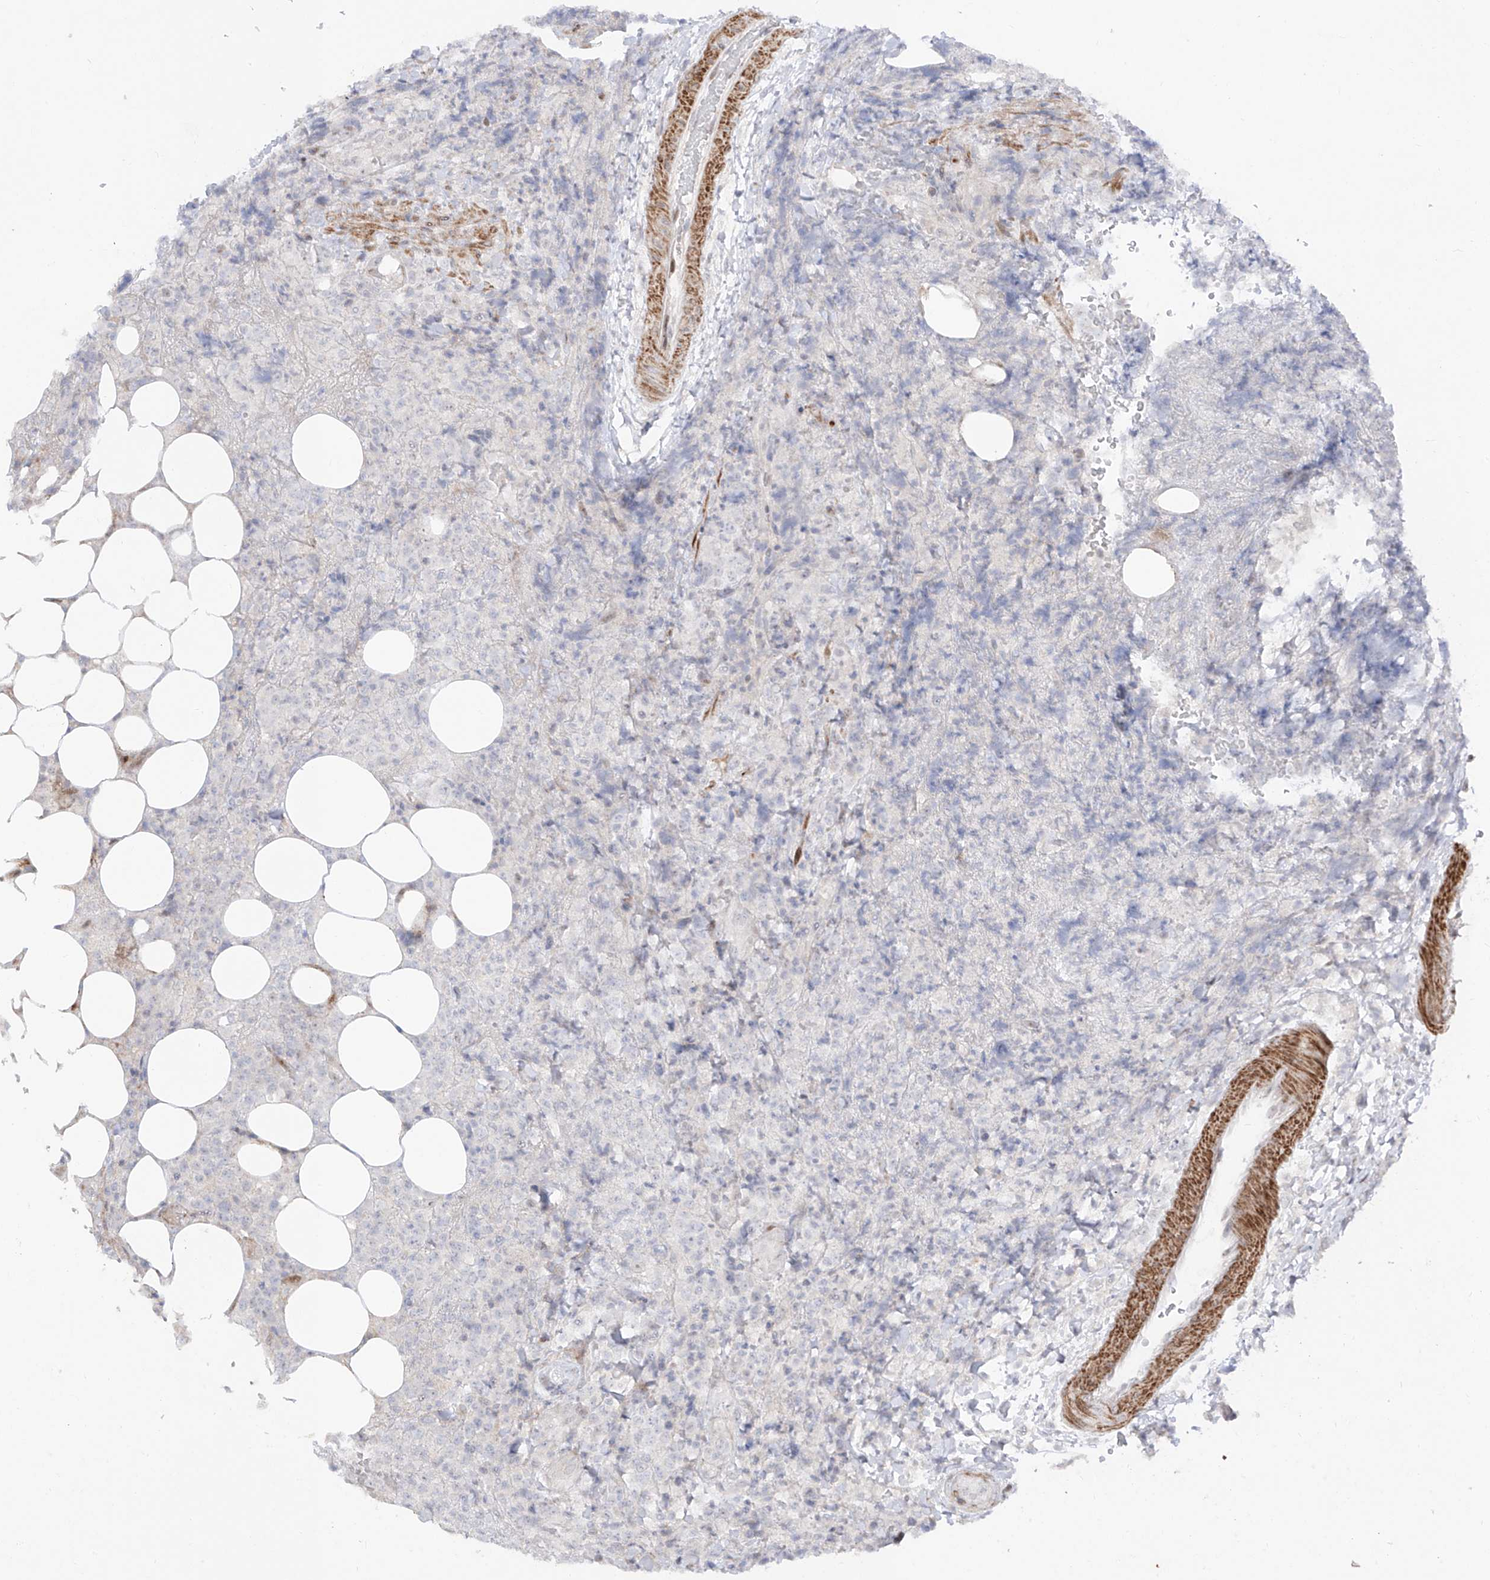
{"staining": {"intensity": "negative", "quantity": "none", "location": "none"}, "tissue": "lymphoma", "cell_type": "Tumor cells", "image_type": "cancer", "snomed": [{"axis": "morphology", "description": "Malignant lymphoma, non-Hodgkin's type, High grade"}, {"axis": "topography", "description": "Lymph node"}], "caption": "Tumor cells are negative for protein expression in human lymphoma. (DAB immunohistochemistry visualized using brightfield microscopy, high magnification).", "gene": "ZNF180", "patient": {"sex": "male", "age": 13}}